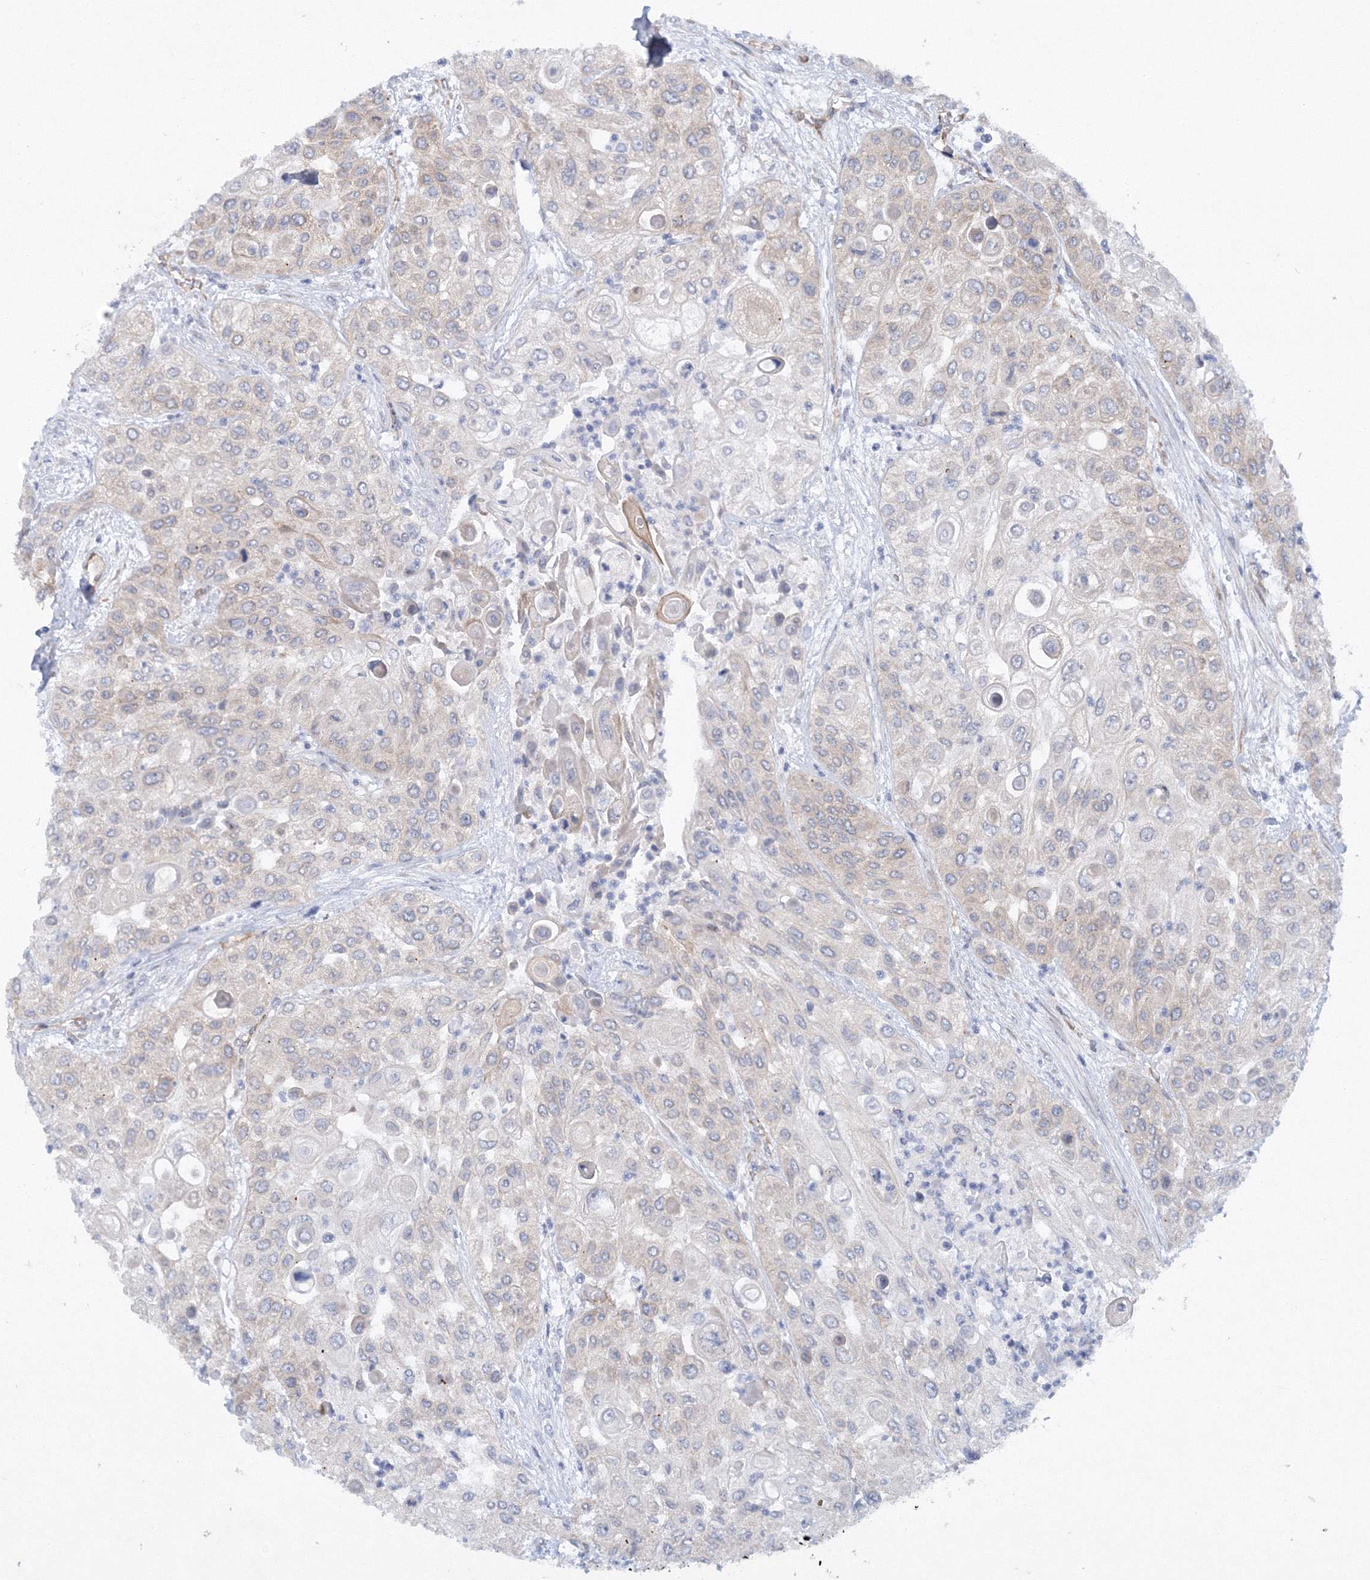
{"staining": {"intensity": "negative", "quantity": "none", "location": "none"}, "tissue": "urothelial cancer", "cell_type": "Tumor cells", "image_type": "cancer", "snomed": [{"axis": "morphology", "description": "Urothelial carcinoma, High grade"}, {"axis": "topography", "description": "Urinary bladder"}], "caption": "Urothelial carcinoma (high-grade) was stained to show a protein in brown. There is no significant positivity in tumor cells.", "gene": "TANC1", "patient": {"sex": "female", "age": 79}}